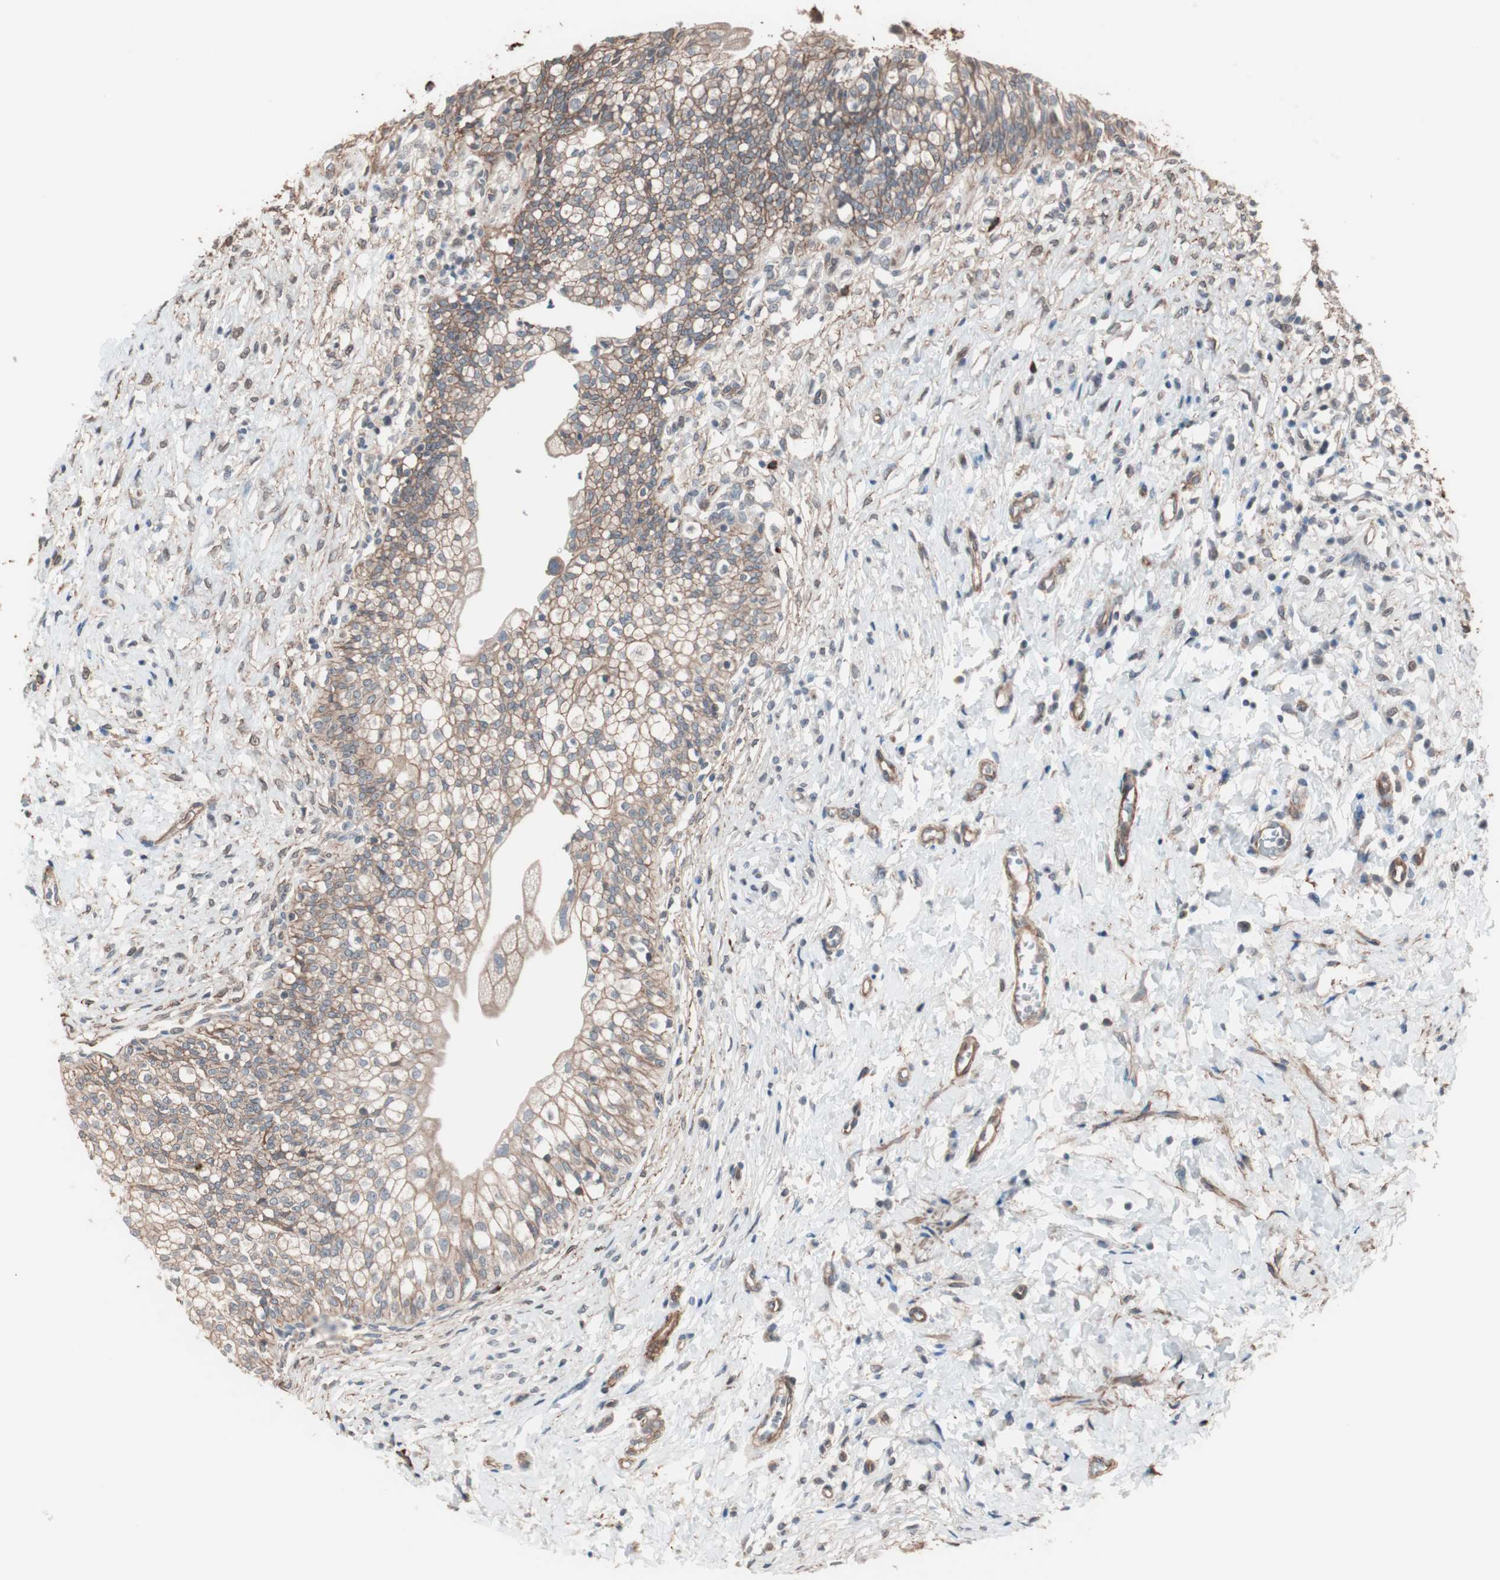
{"staining": {"intensity": "moderate", "quantity": ">75%", "location": "cytoplasmic/membranous"}, "tissue": "urinary bladder", "cell_type": "Urothelial cells", "image_type": "normal", "snomed": [{"axis": "morphology", "description": "Normal tissue, NOS"}, {"axis": "morphology", "description": "Inflammation, NOS"}, {"axis": "topography", "description": "Urinary bladder"}], "caption": "Moderate cytoplasmic/membranous staining for a protein is seen in about >75% of urothelial cells of benign urinary bladder using immunohistochemistry.", "gene": "ALG5", "patient": {"sex": "female", "age": 80}}